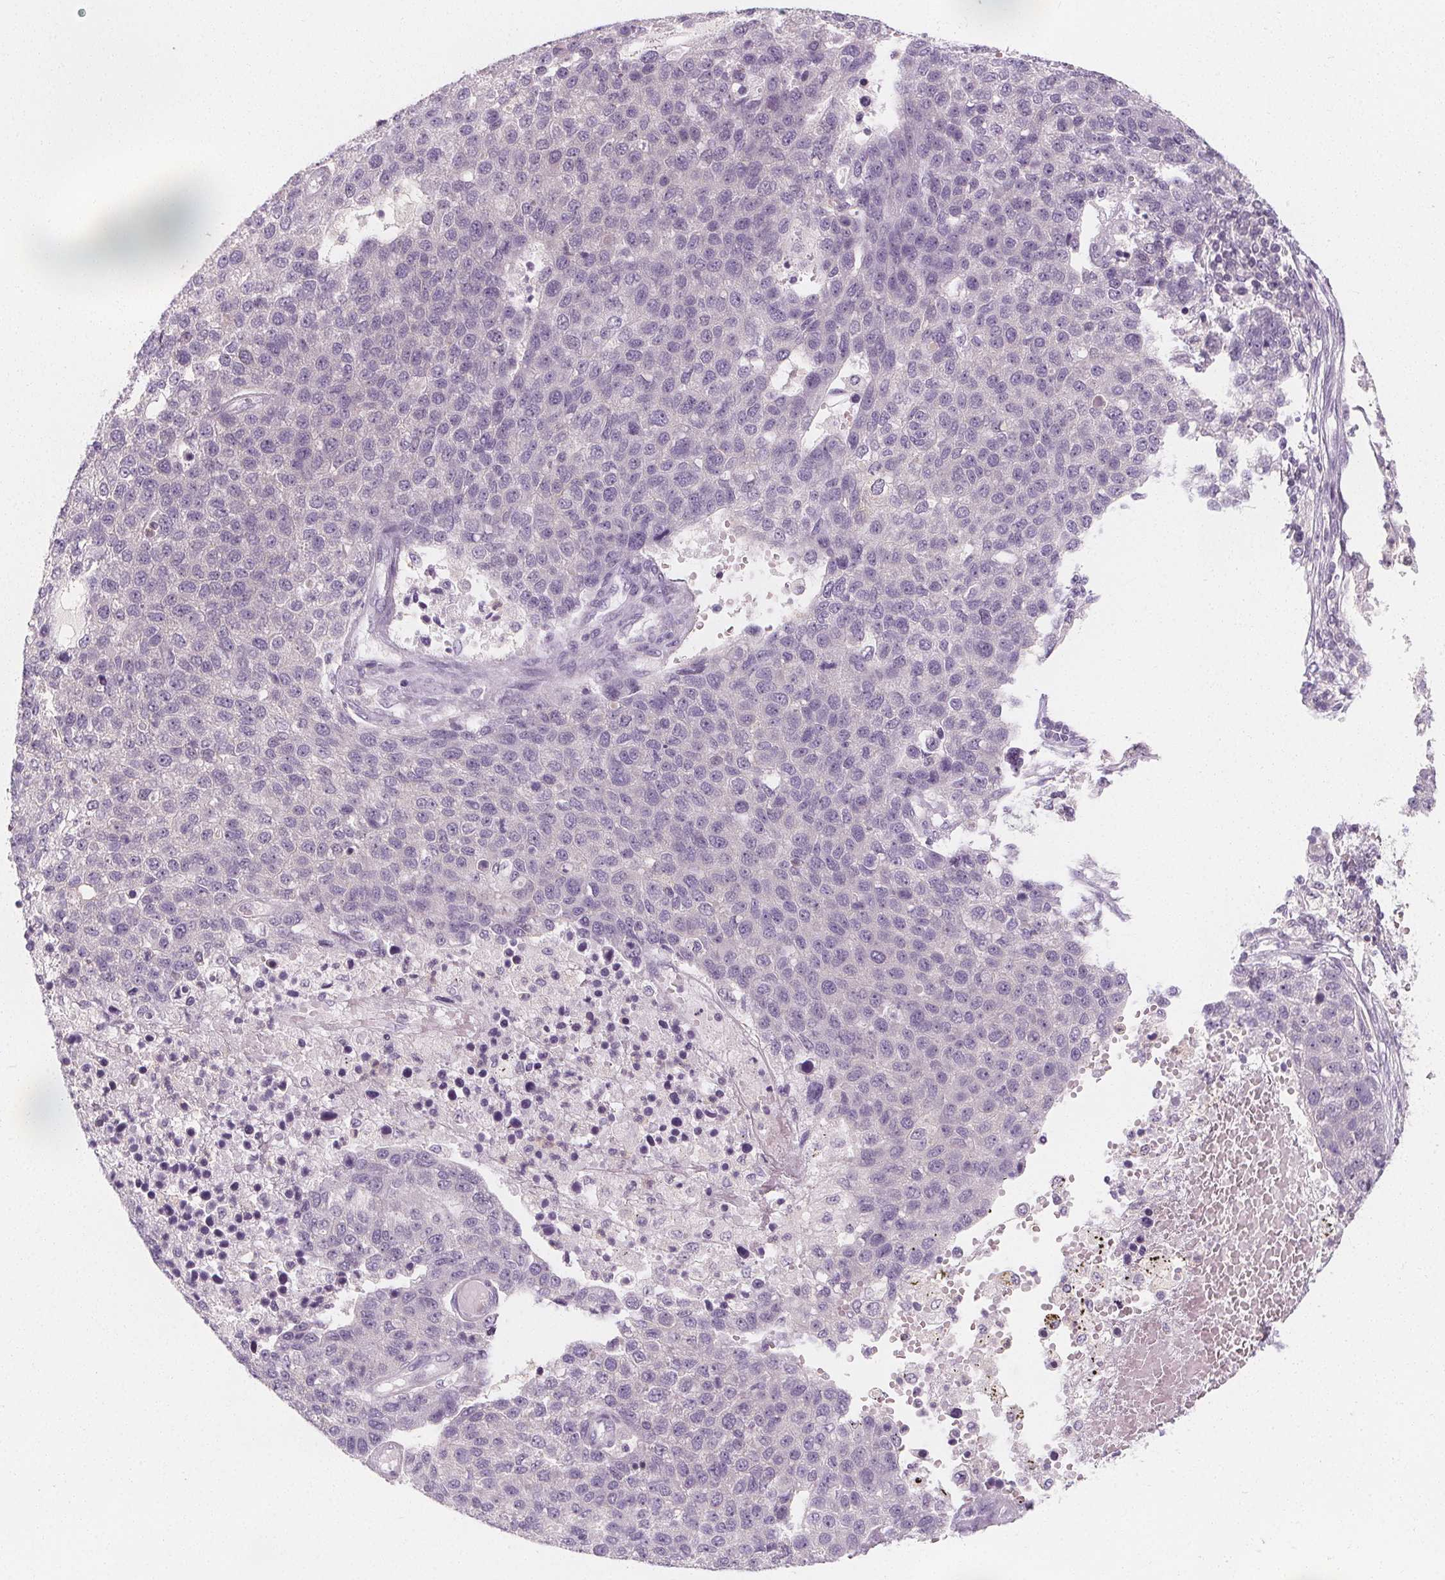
{"staining": {"intensity": "negative", "quantity": "none", "location": "none"}, "tissue": "pancreatic cancer", "cell_type": "Tumor cells", "image_type": "cancer", "snomed": [{"axis": "morphology", "description": "Adenocarcinoma, NOS"}, {"axis": "topography", "description": "Pancreas"}], "caption": "Immunohistochemistry (IHC) of human pancreatic cancer (adenocarcinoma) displays no expression in tumor cells. (Immunohistochemistry, brightfield microscopy, high magnification).", "gene": "UGP2", "patient": {"sex": "female", "age": 61}}